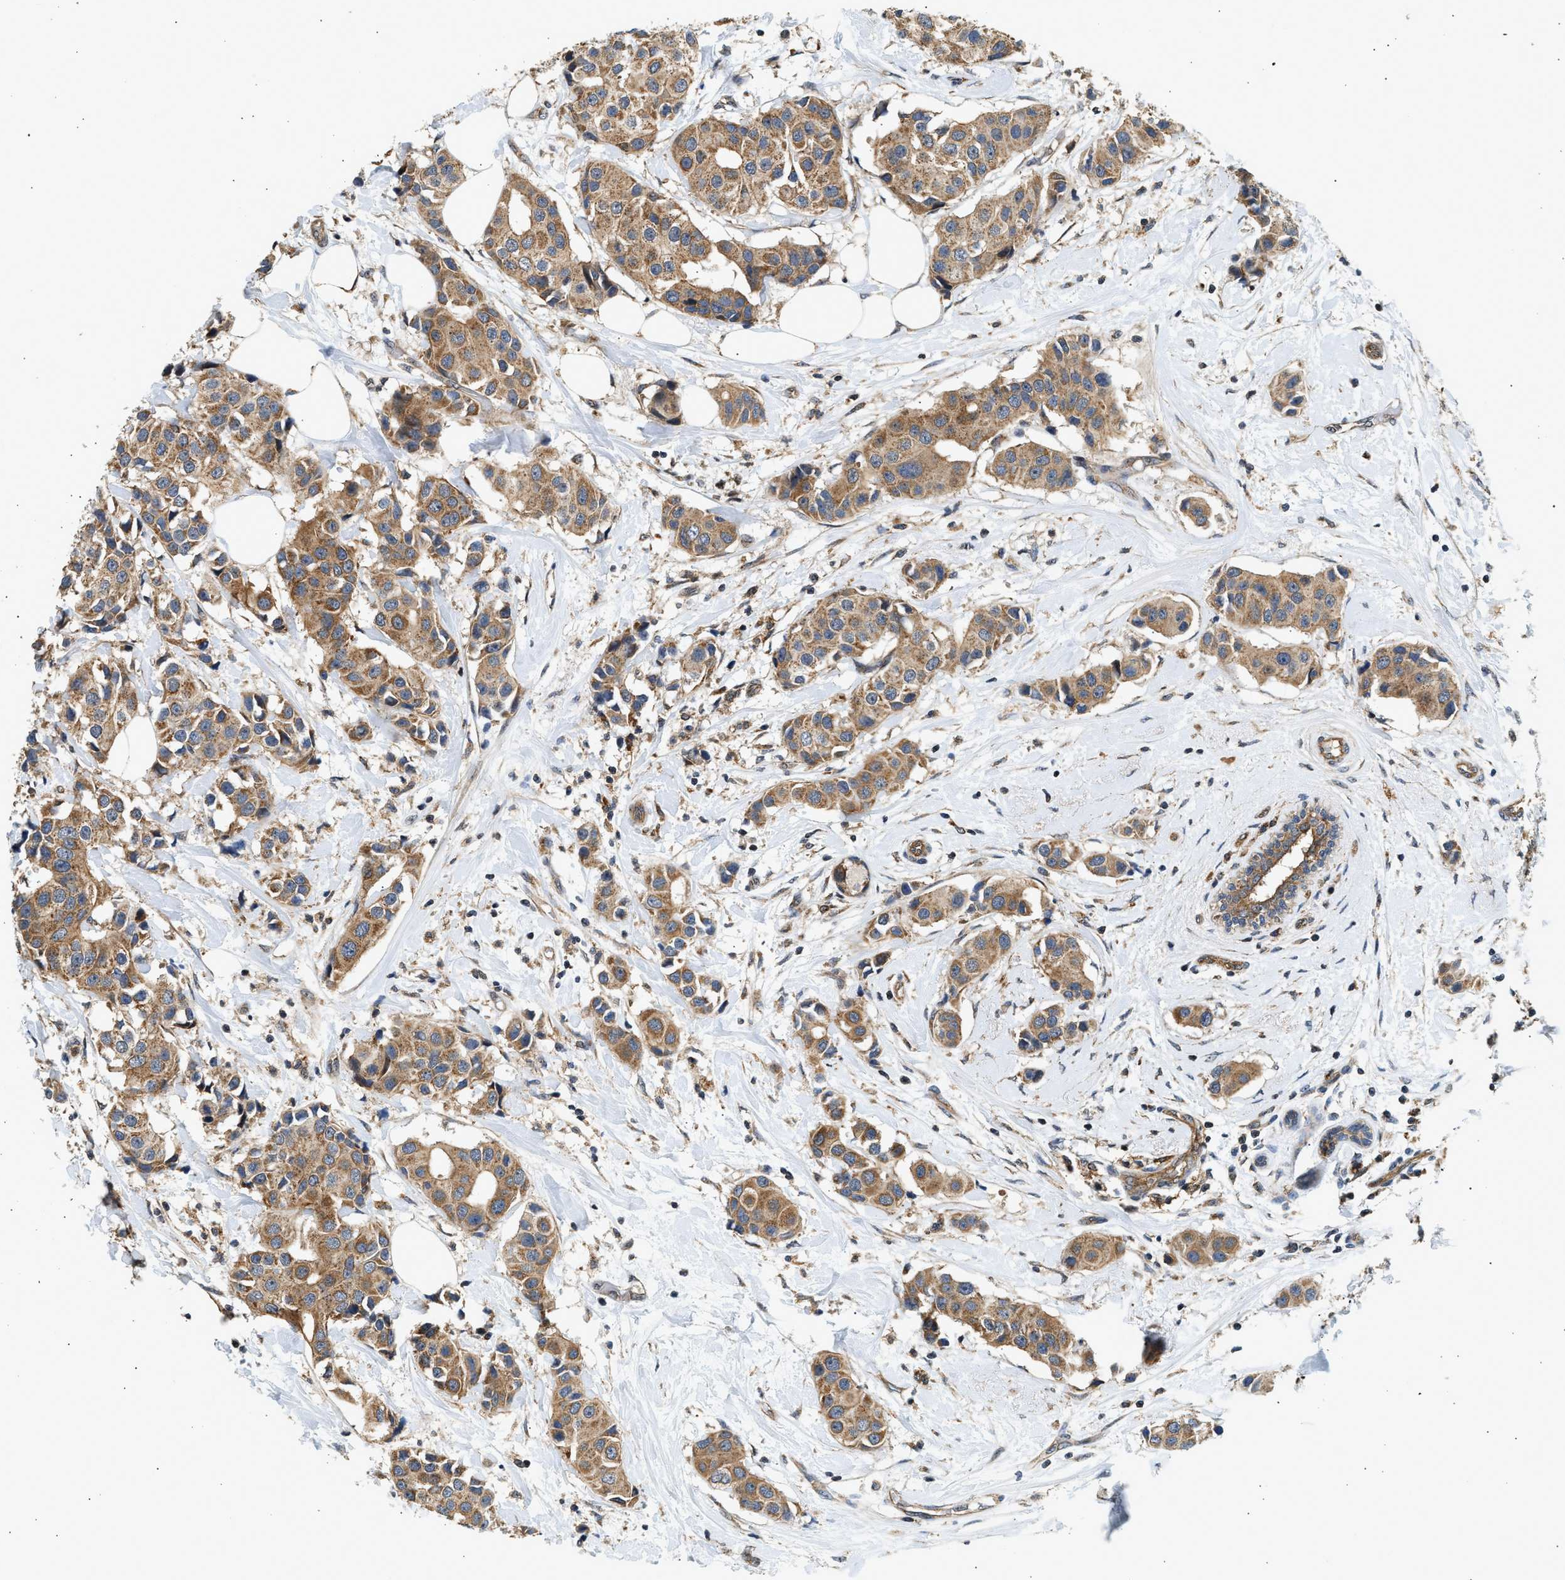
{"staining": {"intensity": "moderate", "quantity": ">75%", "location": "cytoplasmic/membranous"}, "tissue": "breast cancer", "cell_type": "Tumor cells", "image_type": "cancer", "snomed": [{"axis": "morphology", "description": "Normal tissue, NOS"}, {"axis": "morphology", "description": "Duct carcinoma"}, {"axis": "topography", "description": "Breast"}], "caption": "High-power microscopy captured an immunohistochemistry (IHC) photomicrograph of breast invasive ductal carcinoma, revealing moderate cytoplasmic/membranous staining in about >75% of tumor cells.", "gene": "DUSP14", "patient": {"sex": "female", "age": 39}}